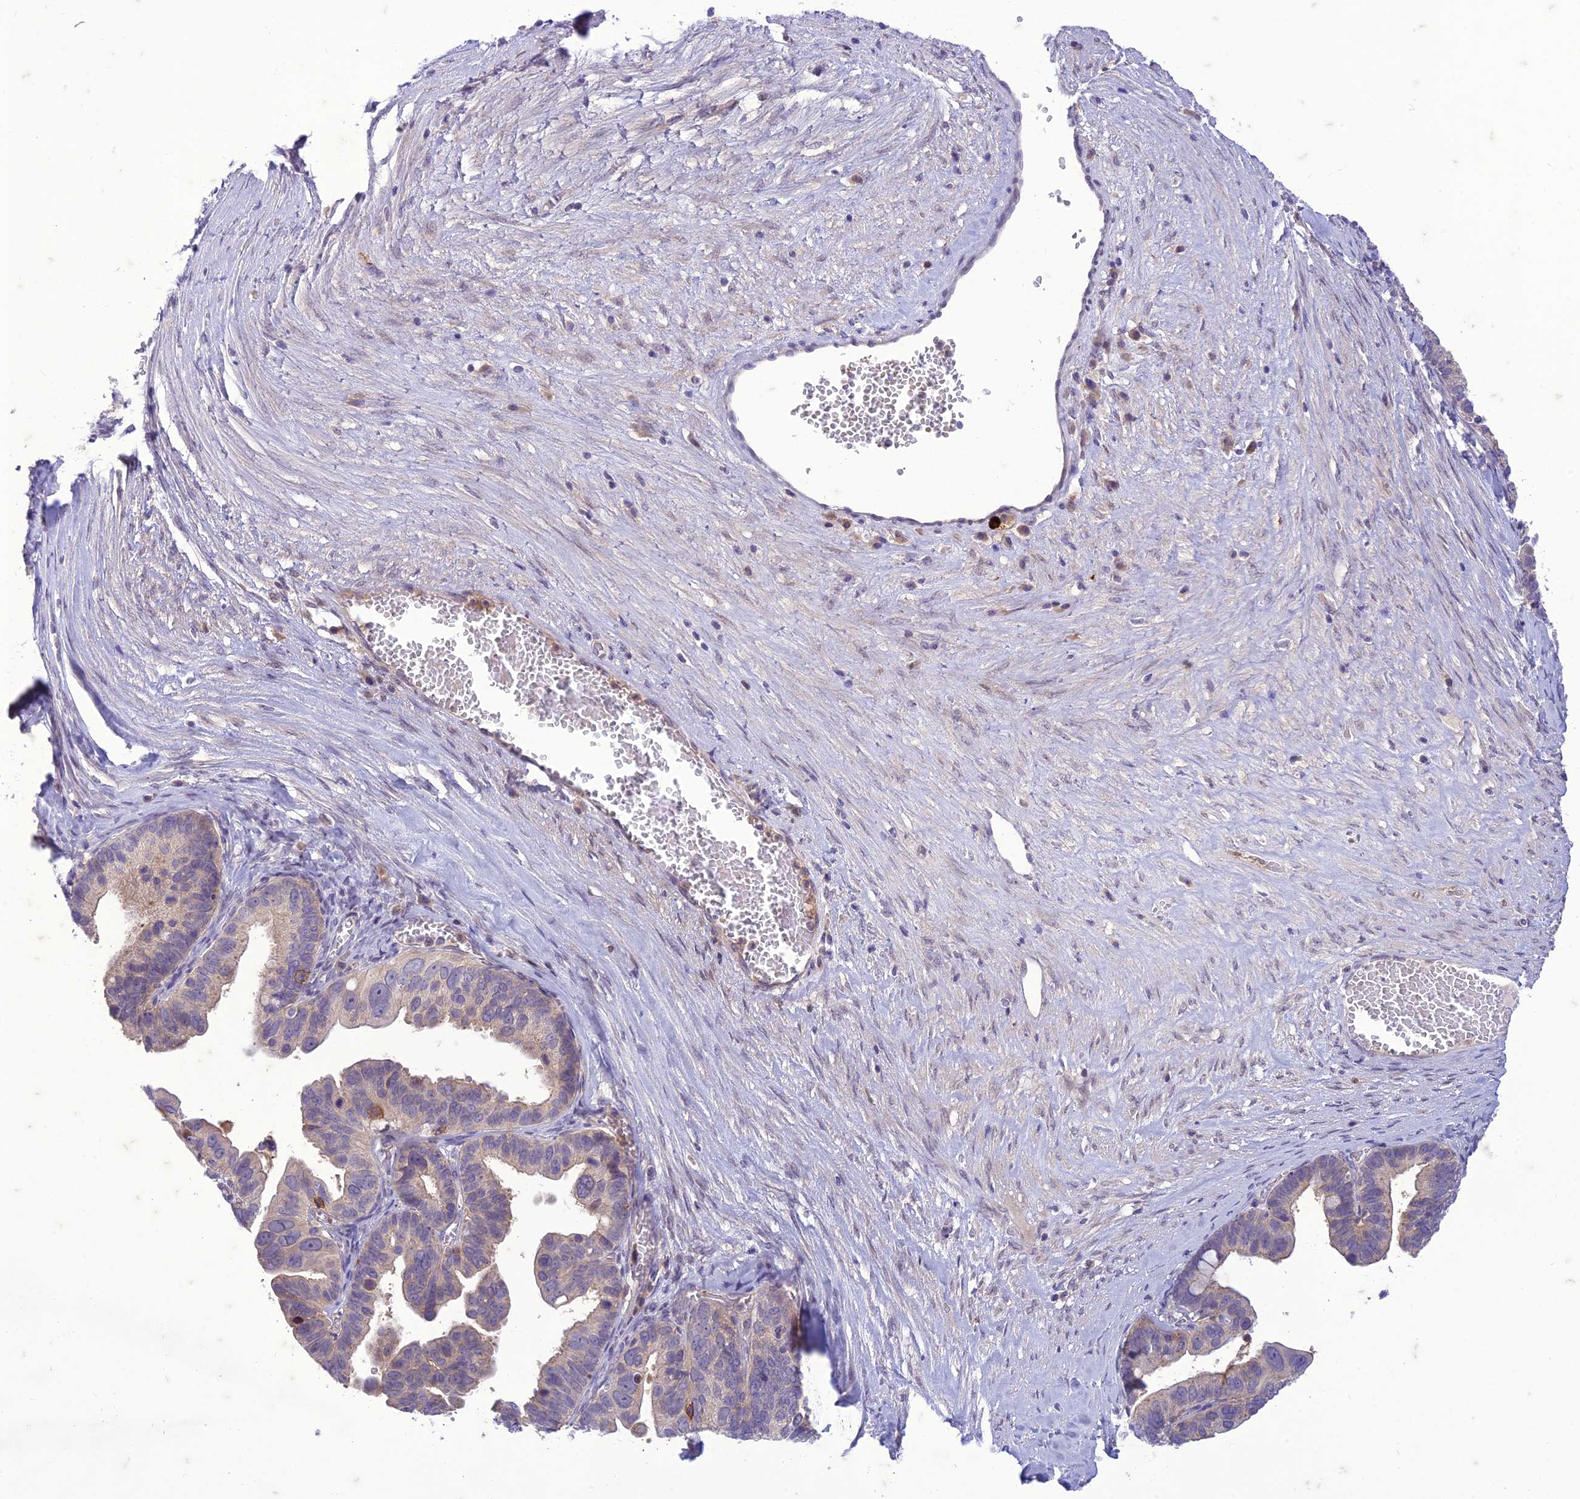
{"staining": {"intensity": "moderate", "quantity": "<25%", "location": "cytoplasmic/membranous"}, "tissue": "ovarian cancer", "cell_type": "Tumor cells", "image_type": "cancer", "snomed": [{"axis": "morphology", "description": "Cystadenocarcinoma, serous, NOS"}, {"axis": "topography", "description": "Ovary"}], "caption": "The photomicrograph shows staining of ovarian serous cystadenocarcinoma, revealing moderate cytoplasmic/membranous protein positivity (brown color) within tumor cells.", "gene": "ITGAE", "patient": {"sex": "female", "age": 56}}